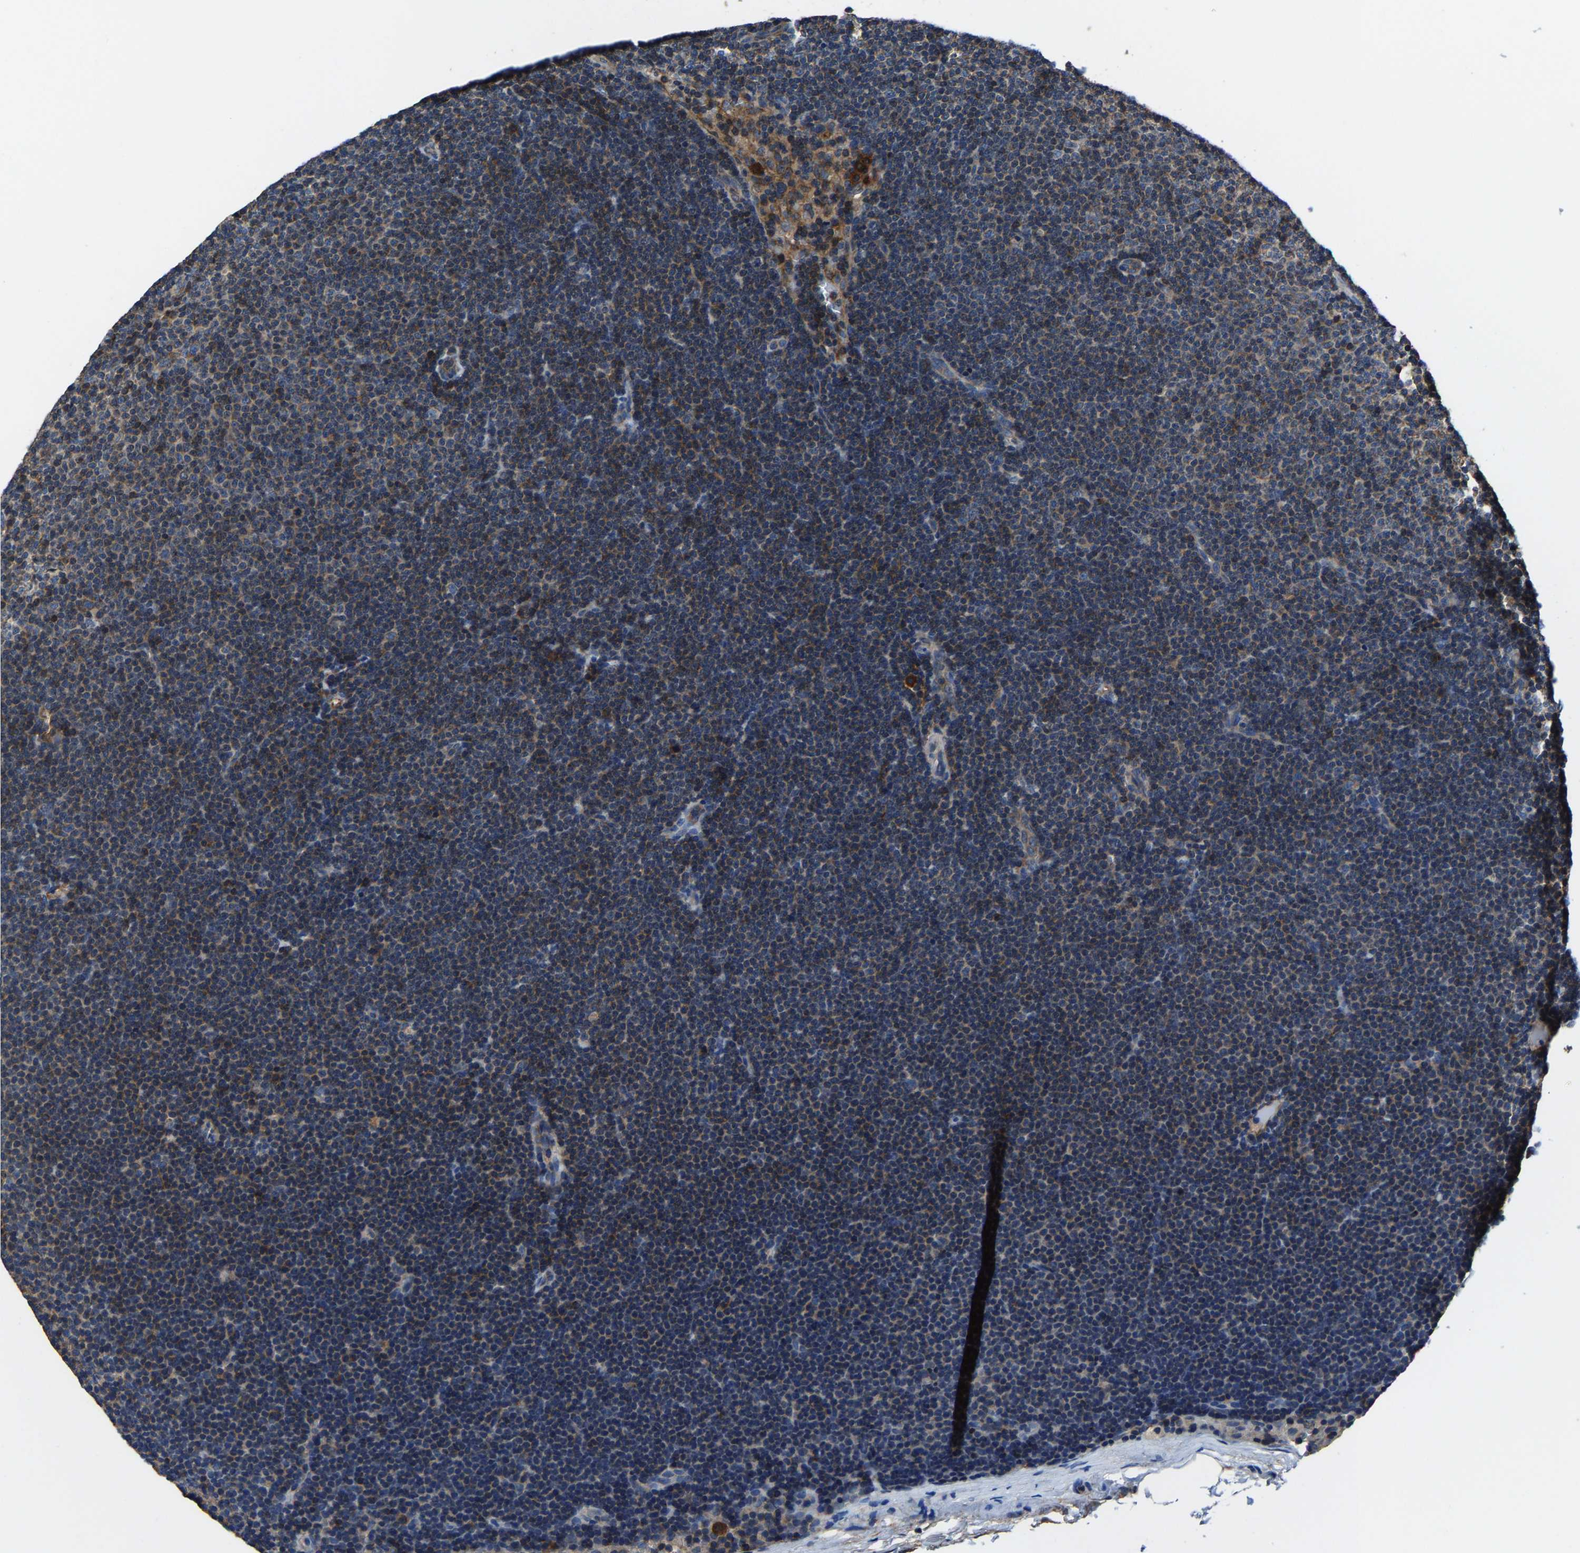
{"staining": {"intensity": "negative", "quantity": "none", "location": "none"}, "tissue": "lymphoma", "cell_type": "Tumor cells", "image_type": "cancer", "snomed": [{"axis": "morphology", "description": "Malignant lymphoma, non-Hodgkin's type, Low grade"}, {"axis": "topography", "description": "Lymph node"}], "caption": "A high-resolution photomicrograph shows immunohistochemistry (IHC) staining of lymphoma, which demonstrates no significant expression in tumor cells.", "gene": "KIAA1958", "patient": {"sex": "female", "age": 53}}